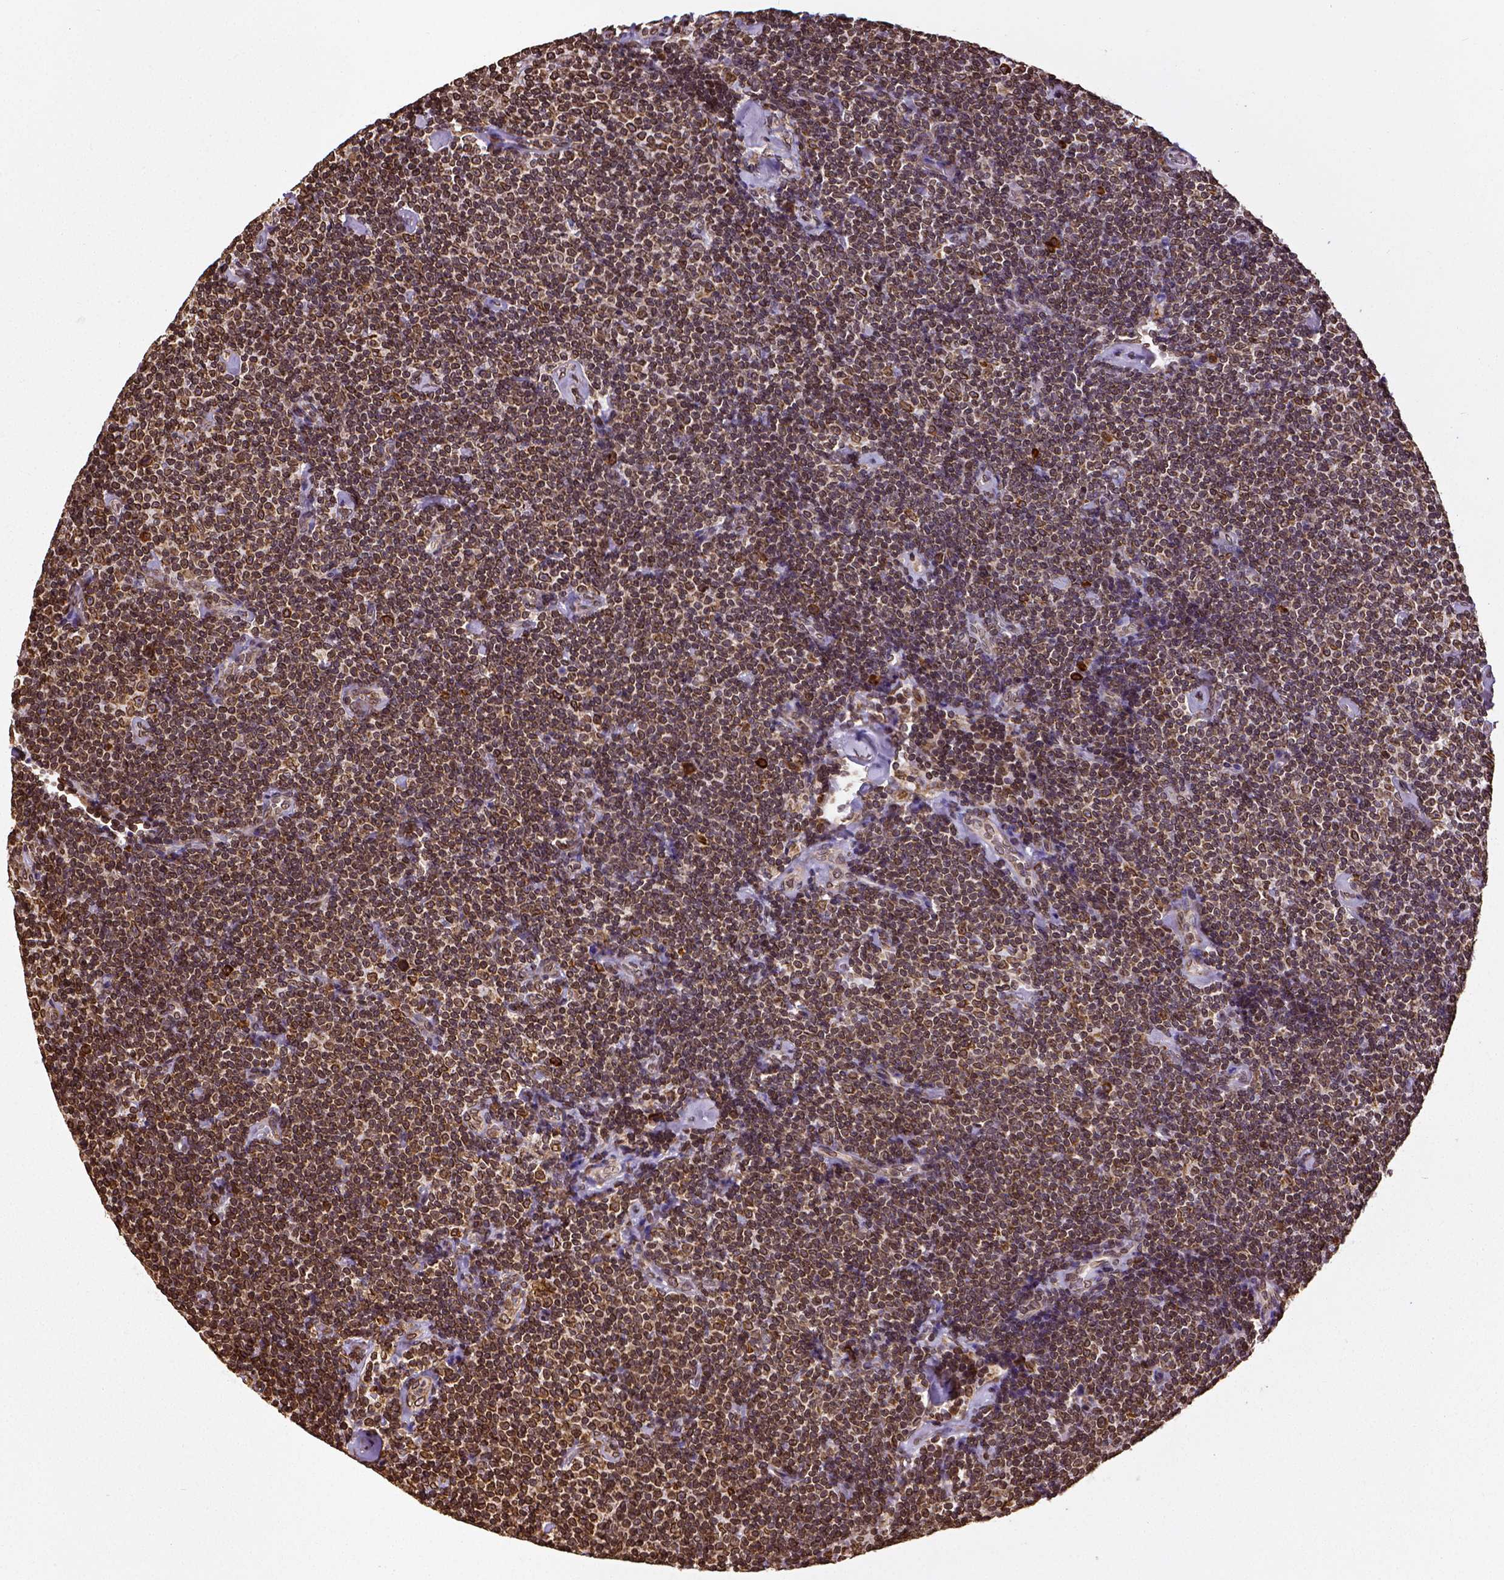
{"staining": {"intensity": "strong", "quantity": ">75%", "location": "cytoplasmic/membranous,nuclear"}, "tissue": "lymphoma", "cell_type": "Tumor cells", "image_type": "cancer", "snomed": [{"axis": "morphology", "description": "Malignant lymphoma, non-Hodgkin's type, Low grade"}, {"axis": "topography", "description": "Lymph node"}], "caption": "A micrograph of human lymphoma stained for a protein demonstrates strong cytoplasmic/membranous and nuclear brown staining in tumor cells.", "gene": "MTDH", "patient": {"sex": "male", "age": 81}}